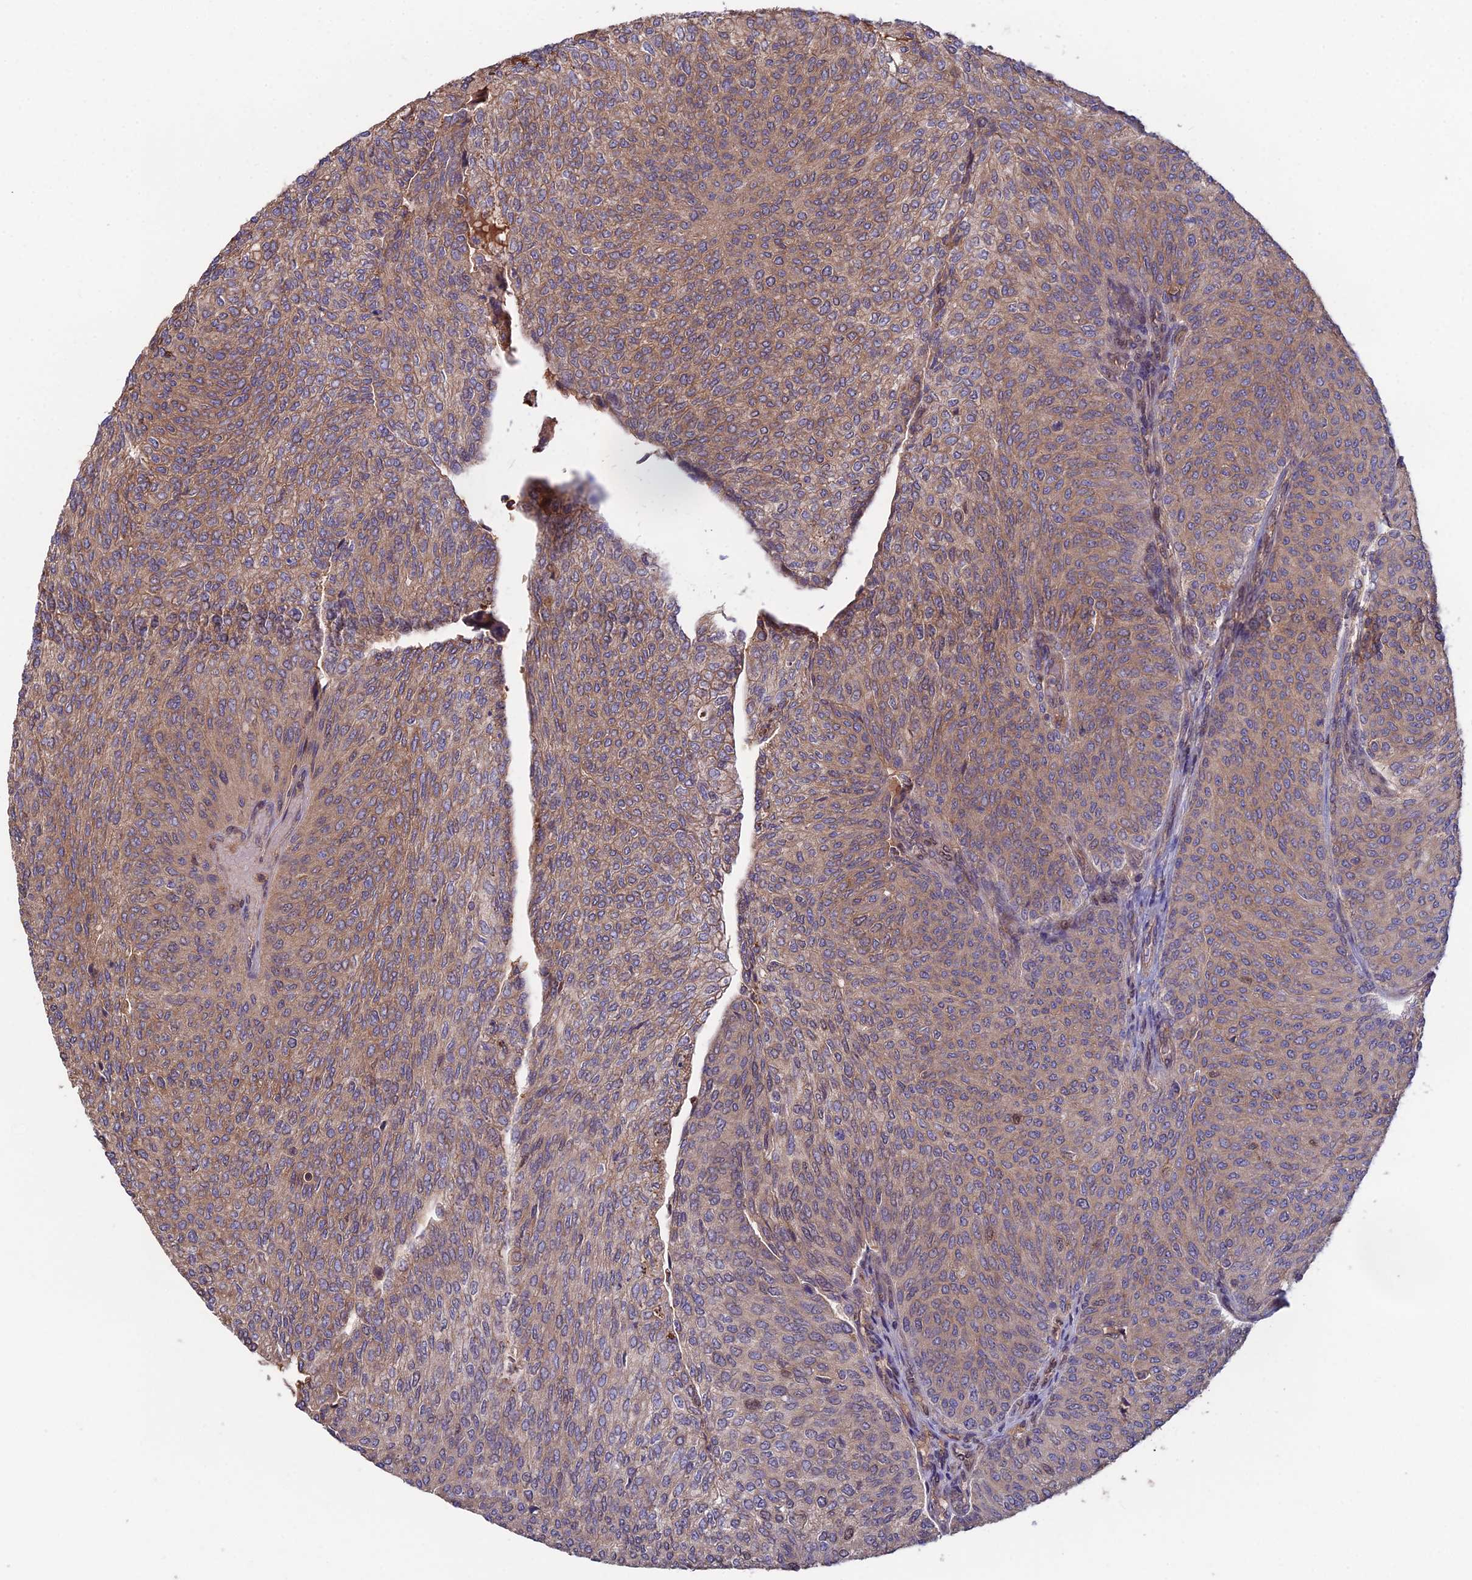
{"staining": {"intensity": "moderate", "quantity": ">75%", "location": "cytoplasmic/membranous"}, "tissue": "urothelial cancer", "cell_type": "Tumor cells", "image_type": "cancer", "snomed": [{"axis": "morphology", "description": "Urothelial carcinoma, High grade"}, {"axis": "topography", "description": "Urinary bladder"}], "caption": "The image exhibits staining of urothelial cancer, revealing moderate cytoplasmic/membranous protein expression (brown color) within tumor cells. (Brightfield microscopy of DAB IHC at high magnification).", "gene": "GALR2", "patient": {"sex": "female", "age": 79}}